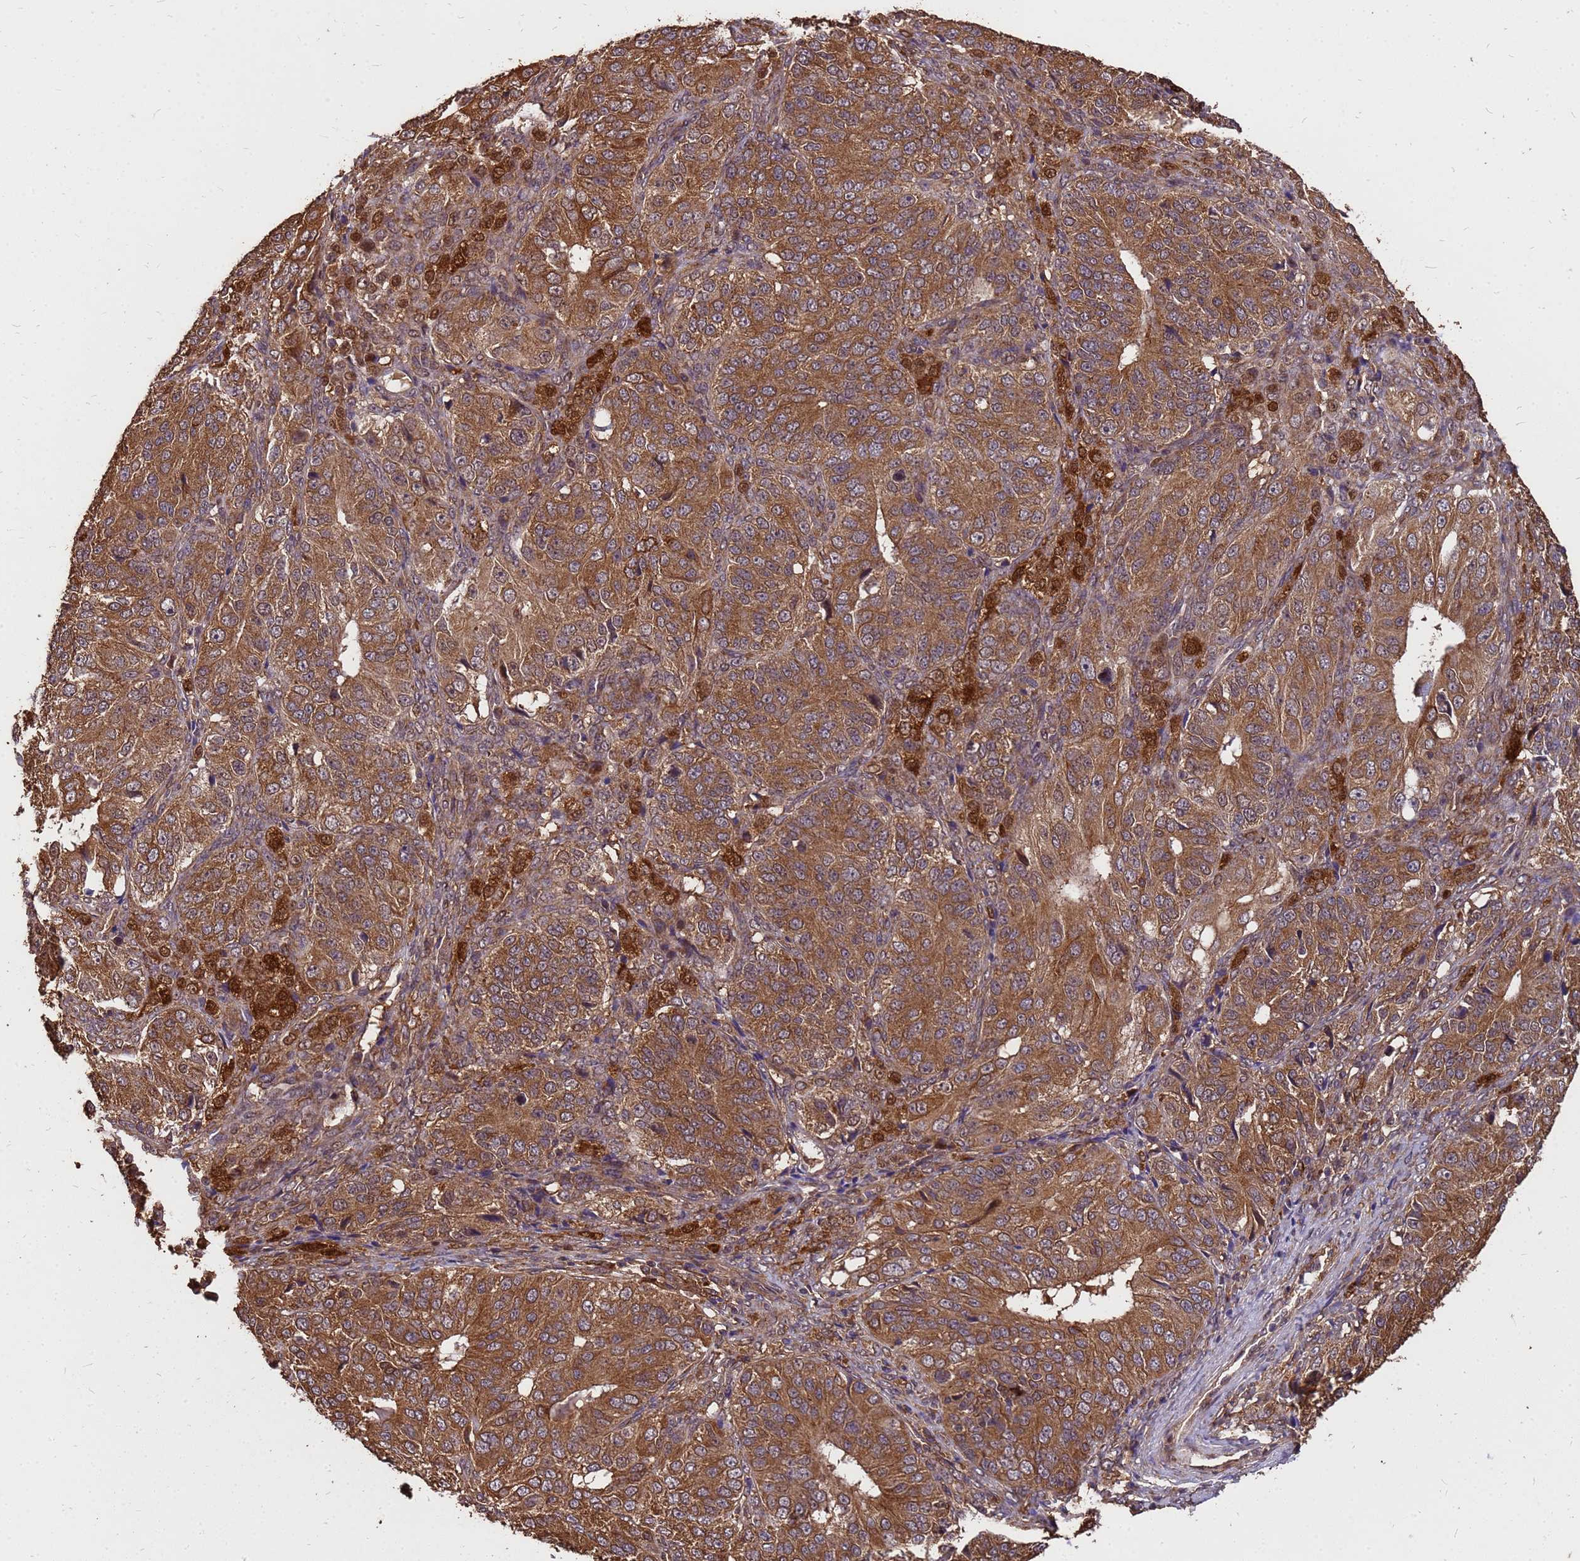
{"staining": {"intensity": "moderate", "quantity": ">75%", "location": "cytoplasmic/membranous"}, "tissue": "ovarian cancer", "cell_type": "Tumor cells", "image_type": "cancer", "snomed": [{"axis": "morphology", "description": "Carcinoma, endometroid"}, {"axis": "topography", "description": "Ovary"}], "caption": "This image shows IHC staining of human ovarian cancer (endometroid carcinoma), with medium moderate cytoplasmic/membranous positivity in approximately >75% of tumor cells.", "gene": "ZNF618", "patient": {"sex": "female", "age": 51}}